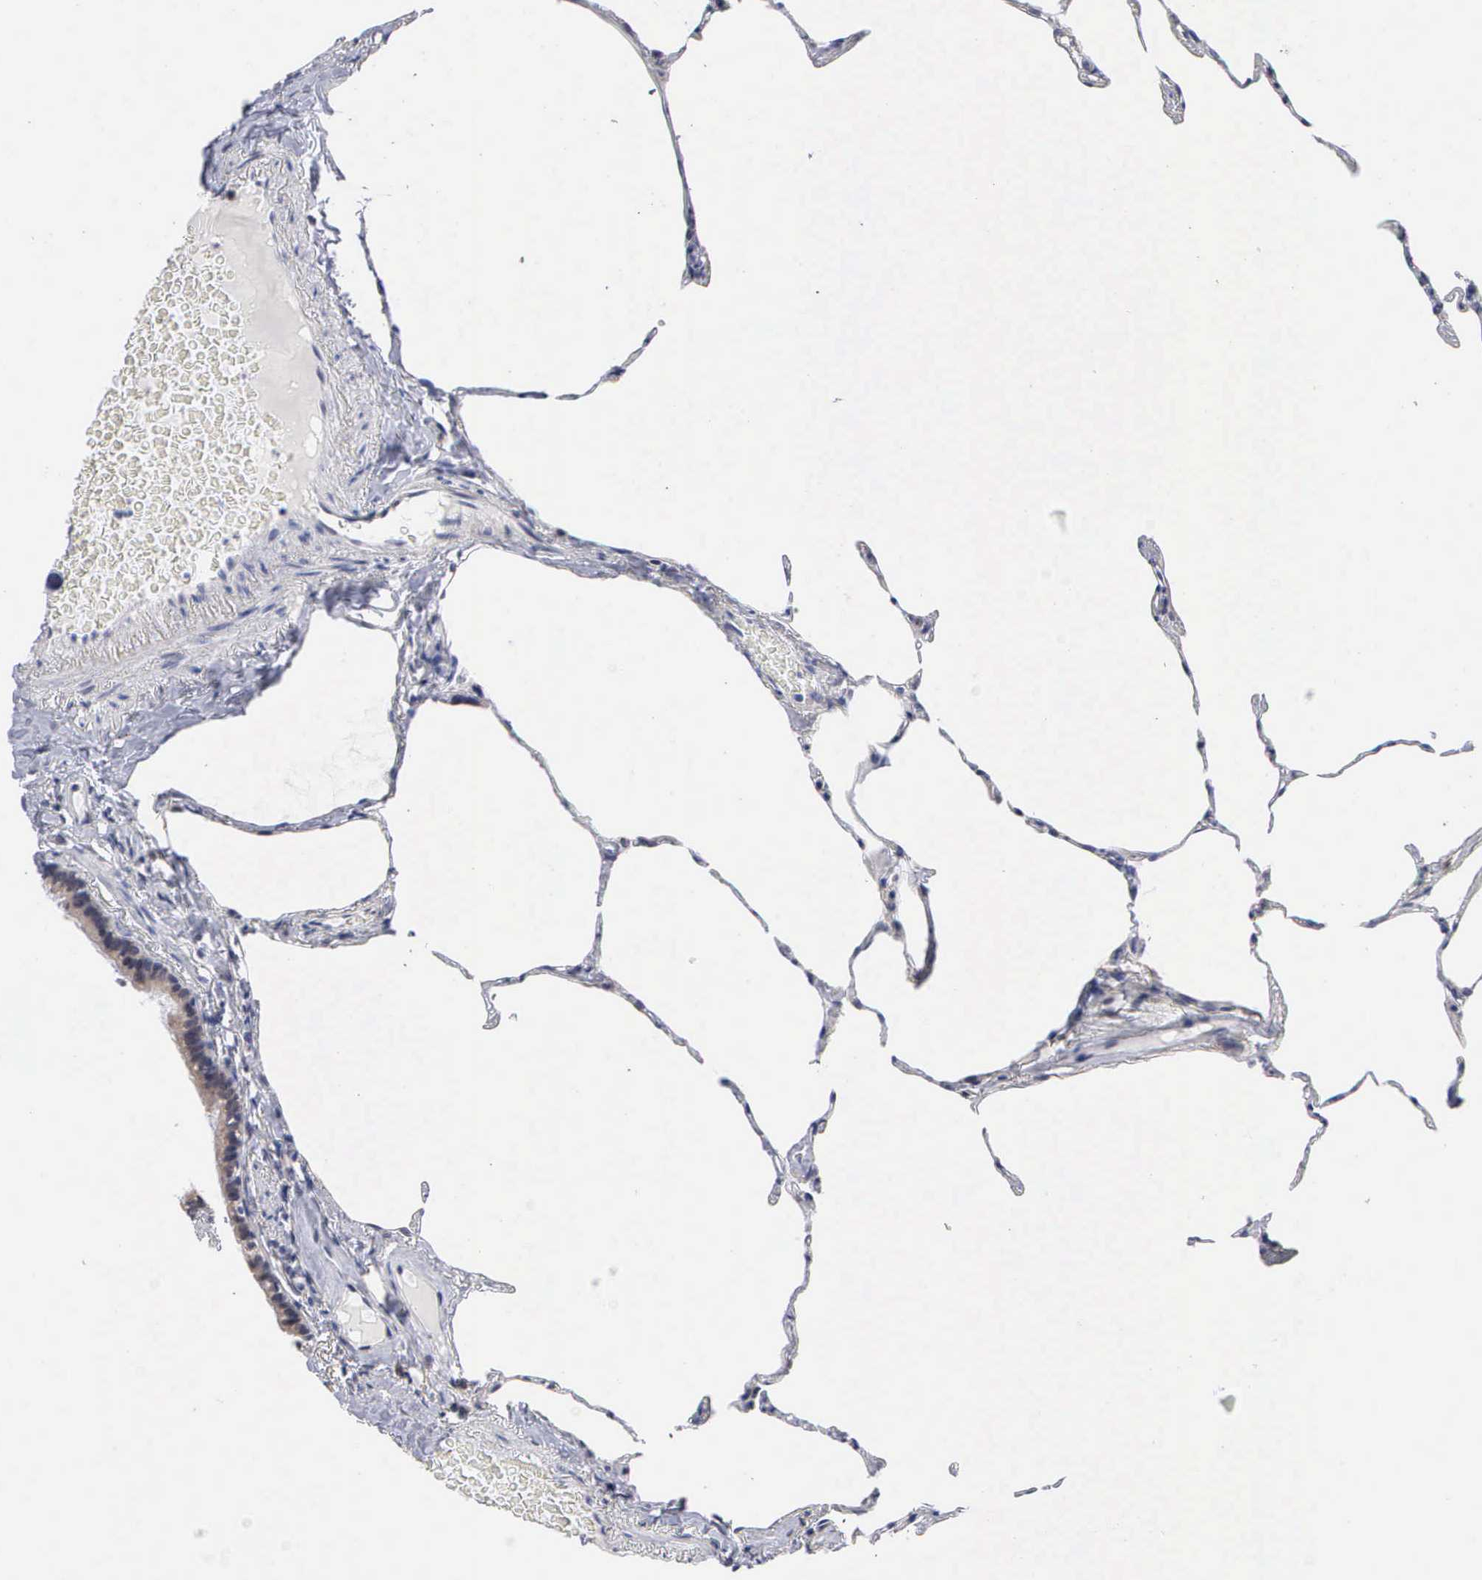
{"staining": {"intensity": "strong", "quantity": "<25%", "location": "nuclear"}, "tissue": "lung", "cell_type": "Alveolar cells", "image_type": "normal", "snomed": [{"axis": "morphology", "description": "Normal tissue, NOS"}, {"axis": "topography", "description": "Lung"}], "caption": "Human lung stained for a protein (brown) reveals strong nuclear positive expression in about <25% of alveolar cells.", "gene": "KDM6A", "patient": {"sex": "female", "age": 75}}